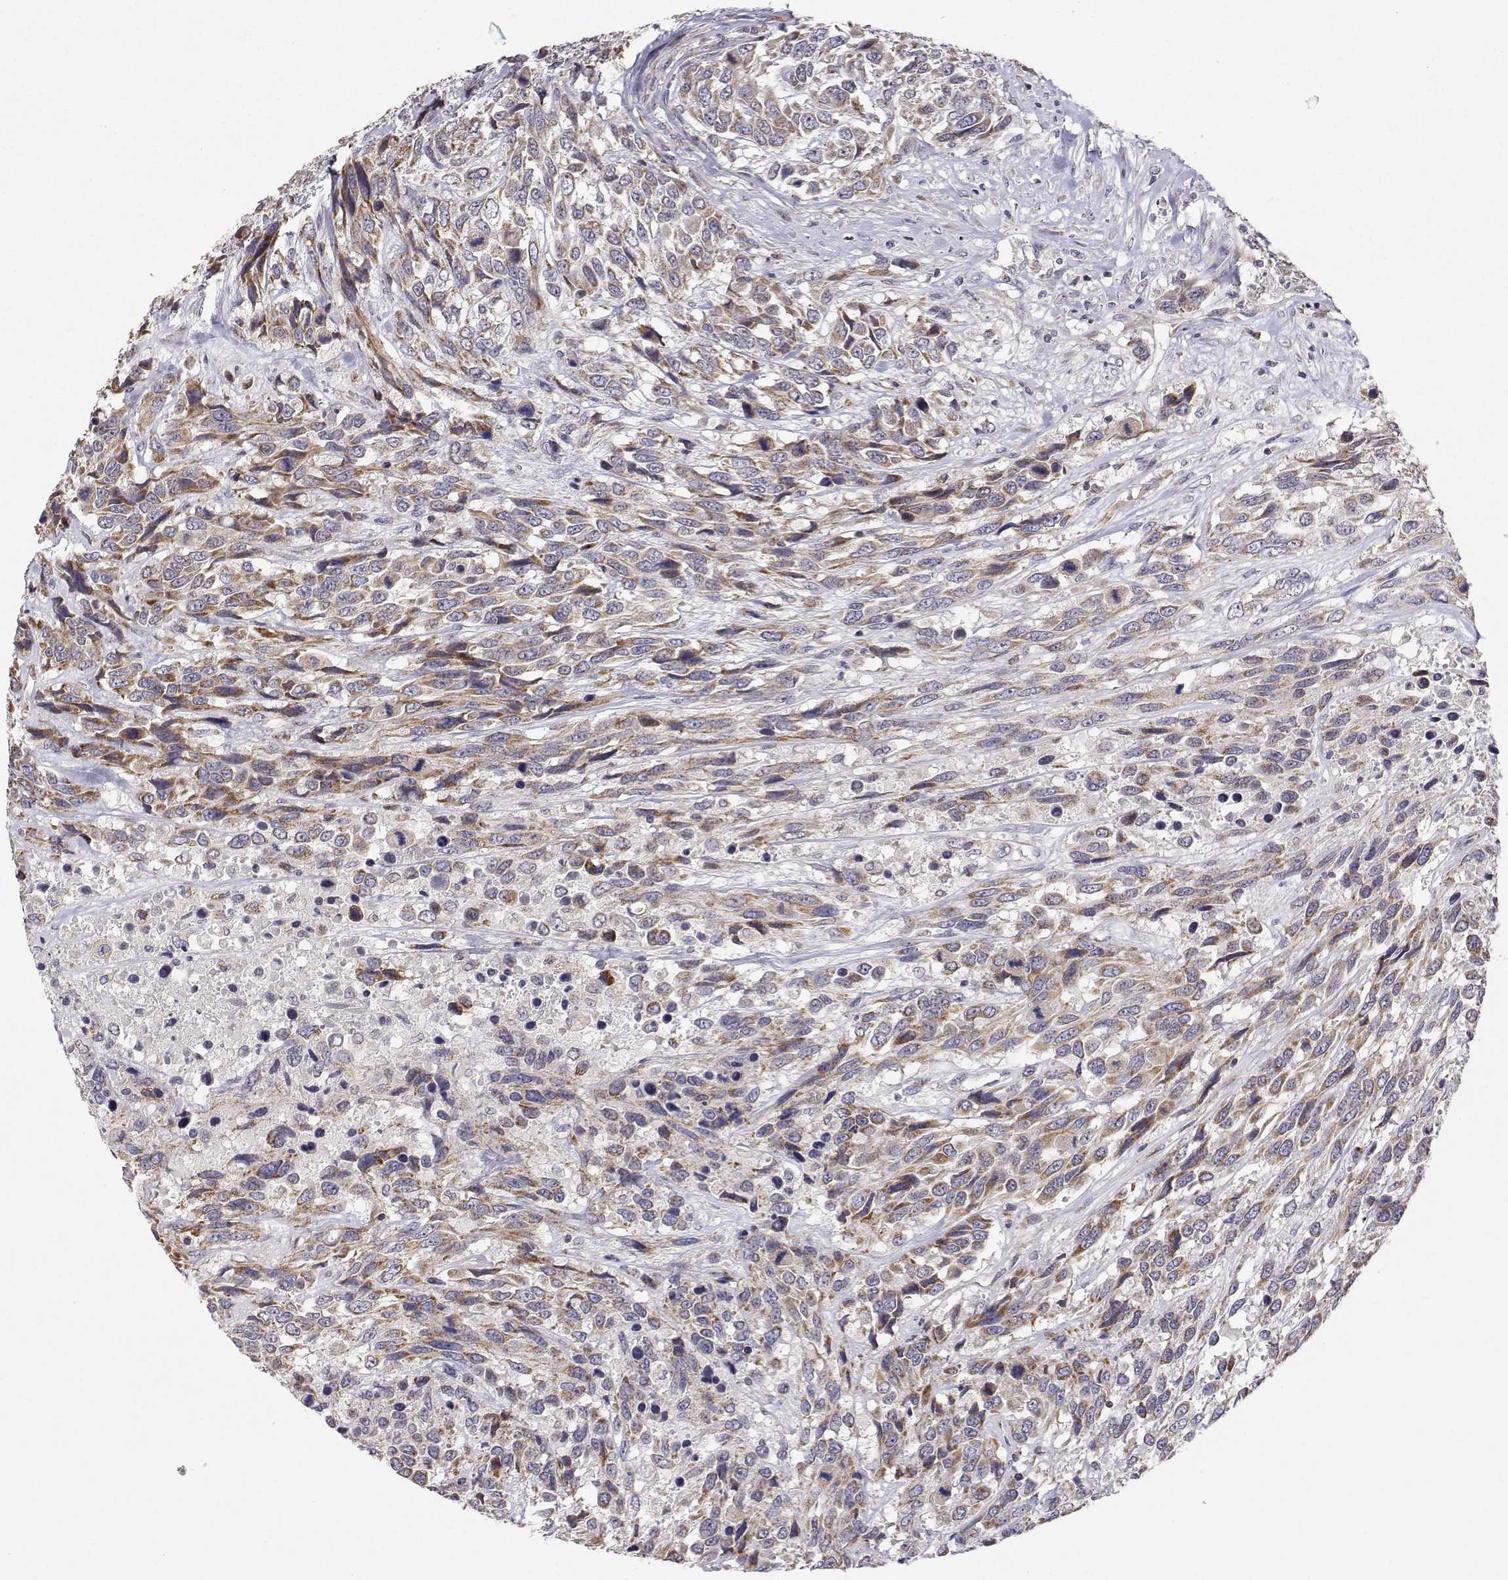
{"staining": {"intensity": "weak", "quantity": "25%-75%", "location": "cytoplasmic/membranous"}, "tissue": "urothelial cancer", "cell_type": "Tumor cells", "image_type": "cancer", "snomed": [{"axis": "morphology", "description": "Urothelial carcinoma, High grade"}, {"axis": "topography", "description": "Urinary bladder"}], "caption": "Weak cytoplasmic/membranous expression for a protein is present in approximately 25%-75% of tumor cells of urothelial cancer using immunohistochemistry (IHC).", "gene": "MRPL3", "patient": {"sex": "female", "age": 70}}